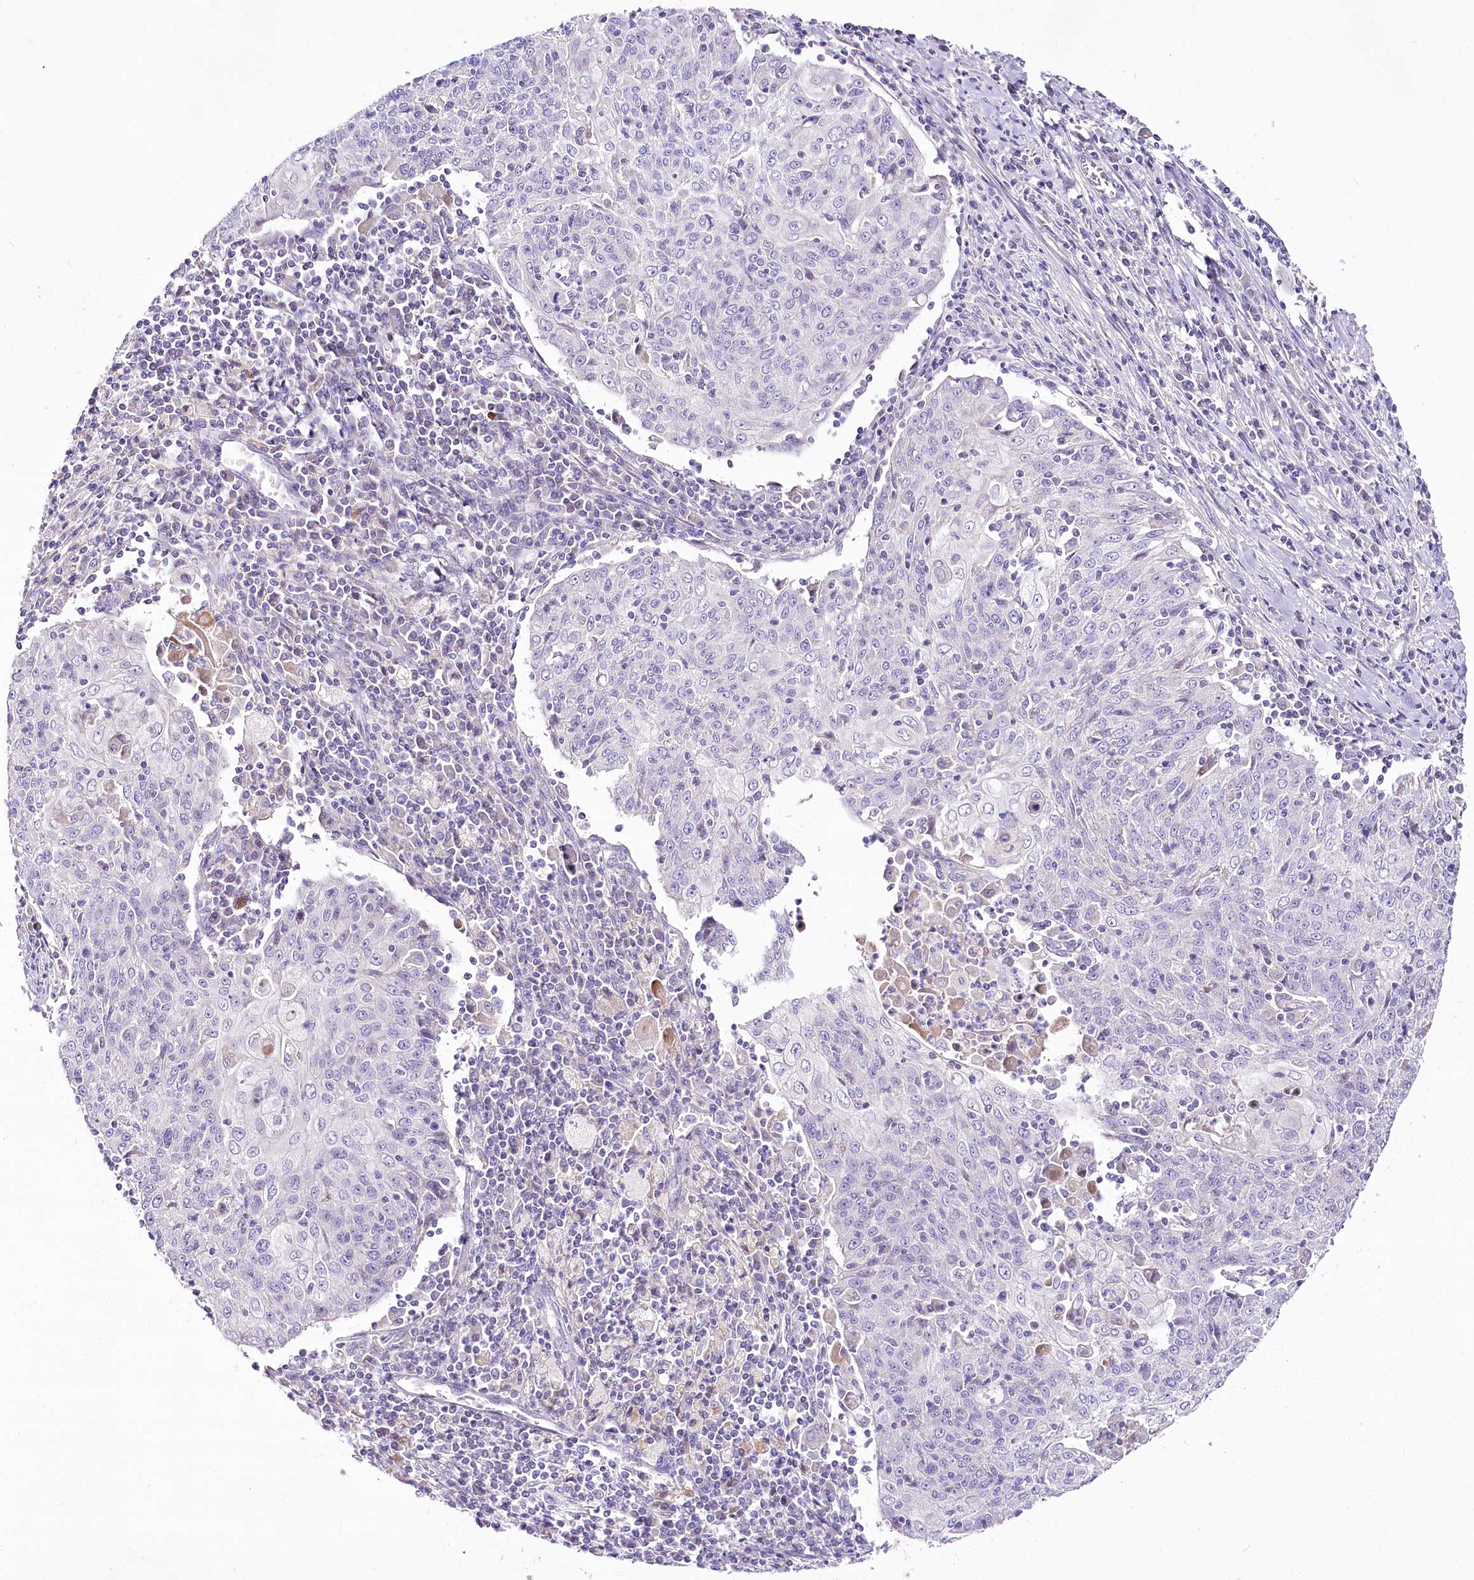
{"staining": {"intensity": "negative", "quantity": "none", "location": "none"}, "tissue": "cervical cancer", "cell_type": "Tumor cells", "image_type": "cancer", "snomed": [{"axis": "morphology", "description": "Squamous cell carcinoma, NOS"}, {"axis": "topography", "description": "Cervix"}], "caption": "Cervical cancer was stained to show a protein in brown. There is no significant expression in tumor cells.", "gene": "LRRC14B", "patient": {"sex": "female", "age": 48}}